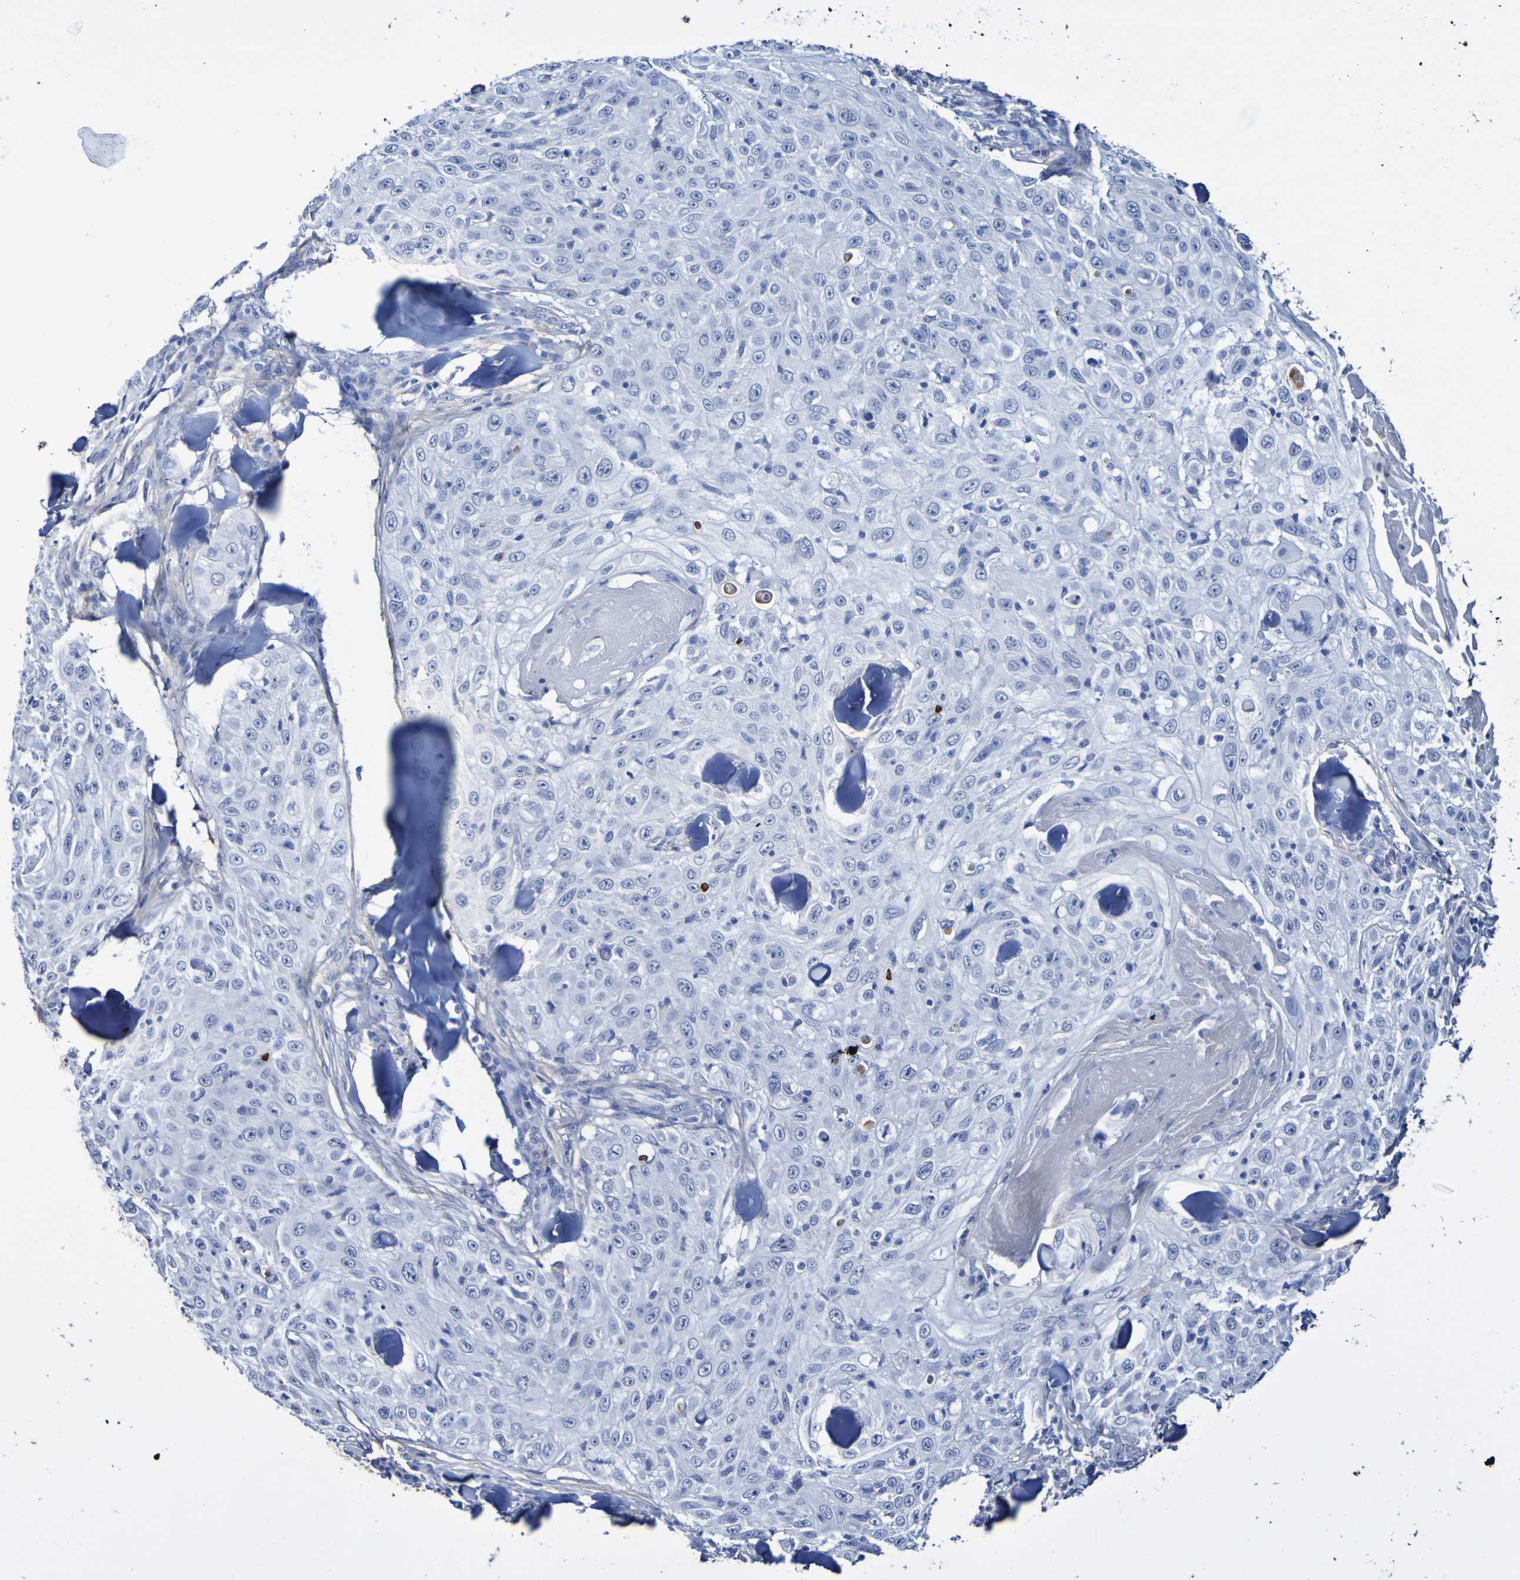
{"staining": {"intensity": "negative", "quantity": "none", "location": "none"}, "tissue": "skin cancer", "cell_type": "Tumor cells", "image_type": "cancer", "snomed": [{"axis": "morphology", "description": "Squamous cell carcinoma, NOS"}, {"axis": "topography", "description": "Skin"}], "caption": "The immunohistochemistry image has no significant staining in tumor cells of skin squamous cell carcinoma tissue.", "gene": "SGCB", "patient": {"sex": "male", "age": 86}}